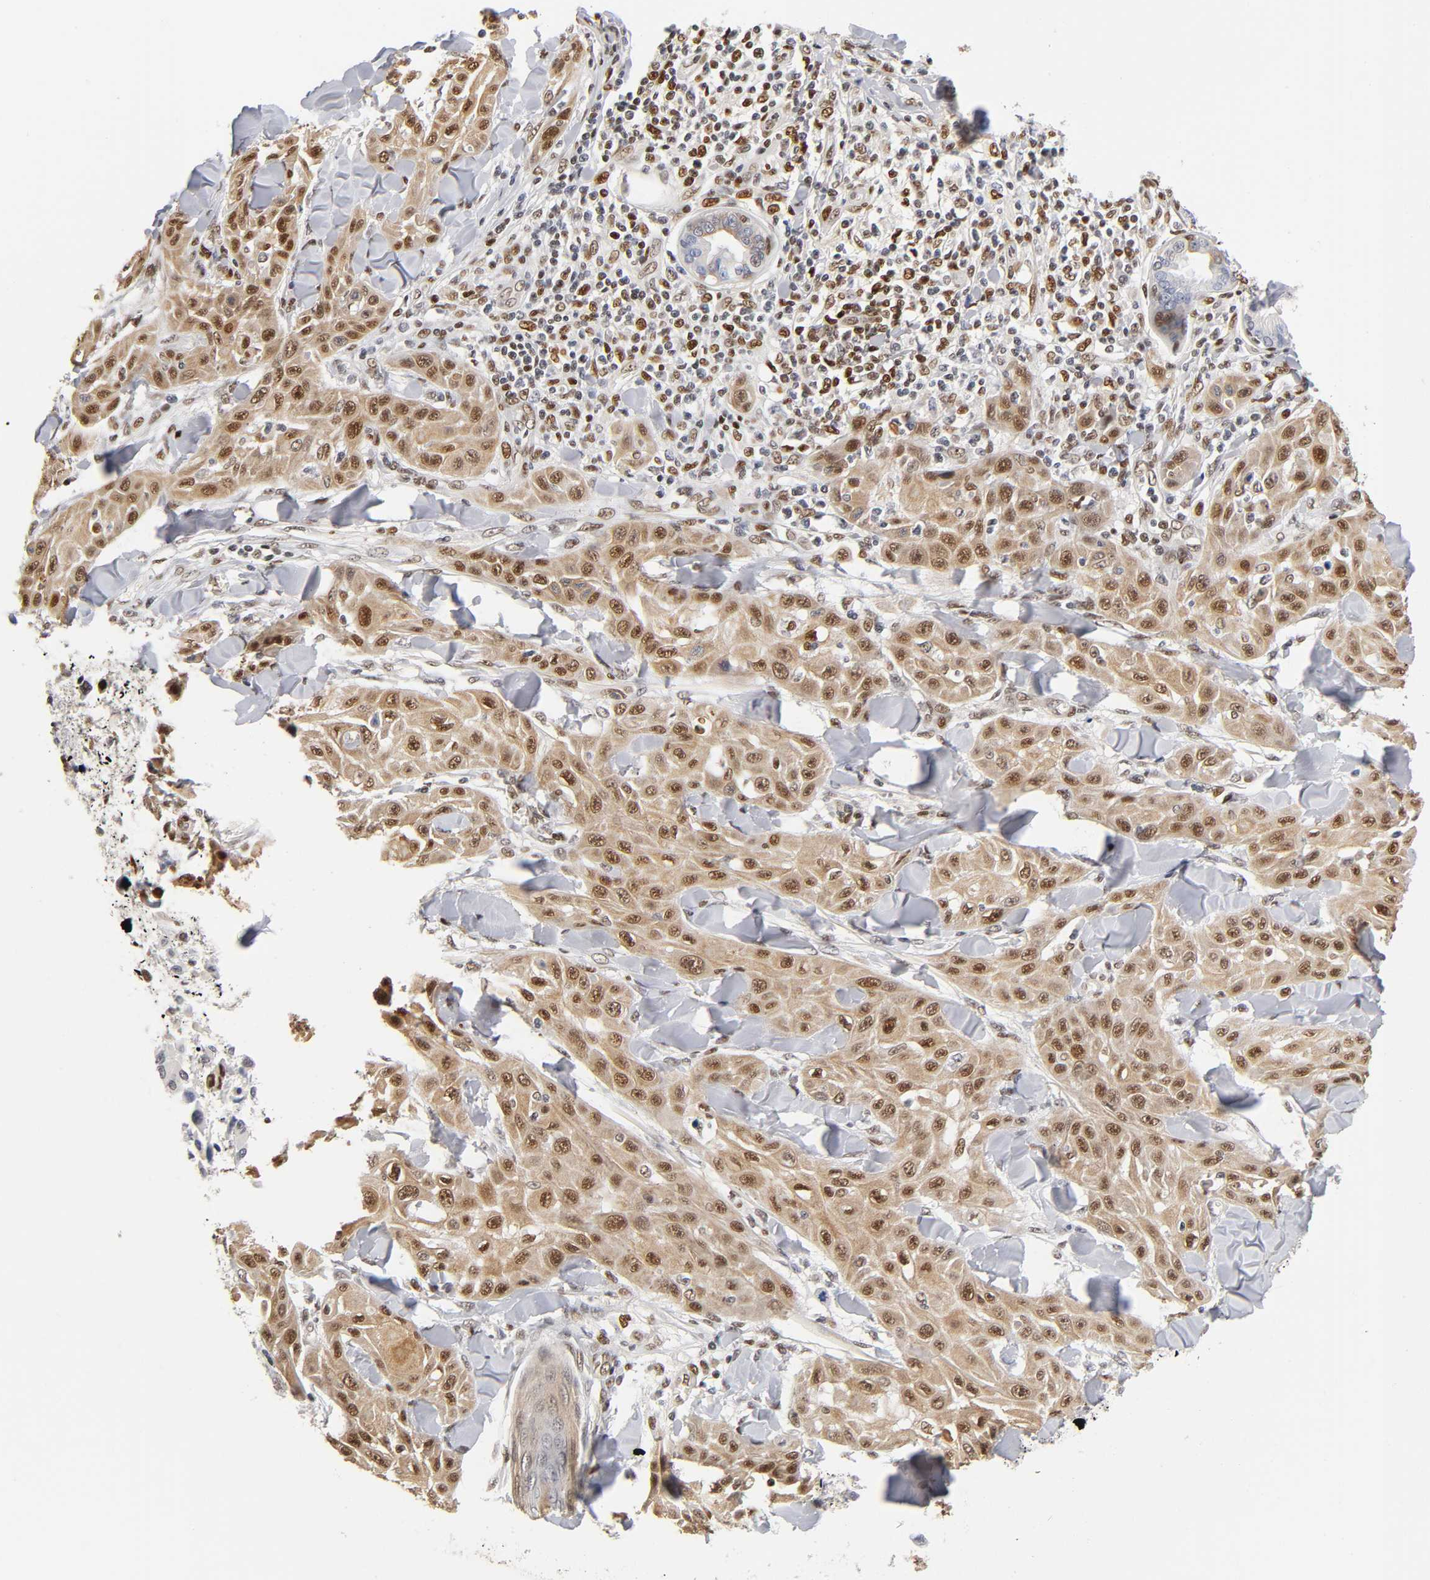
{"staining": {"intensity": "moderate", "quantity": ">75%", "location": "cytoplasmic/membranous,nuclear"}, "tissue": "skin cancer", "cell_type": "Tumor cells", "image_type": "cancer", "snomed": [{"axis": "morphology", "description": "Squamous cell carcinoma, NOS"}, {"axis": "topography", "description": "Skin"}], "caption": "Moderate cytoplasmic/membranous and nuclear protein staining is seen in approximately >75% of tumor cells in skin cancer.", "gene": "NR3C1", "patient": {"sex": "male", "age": 24}}